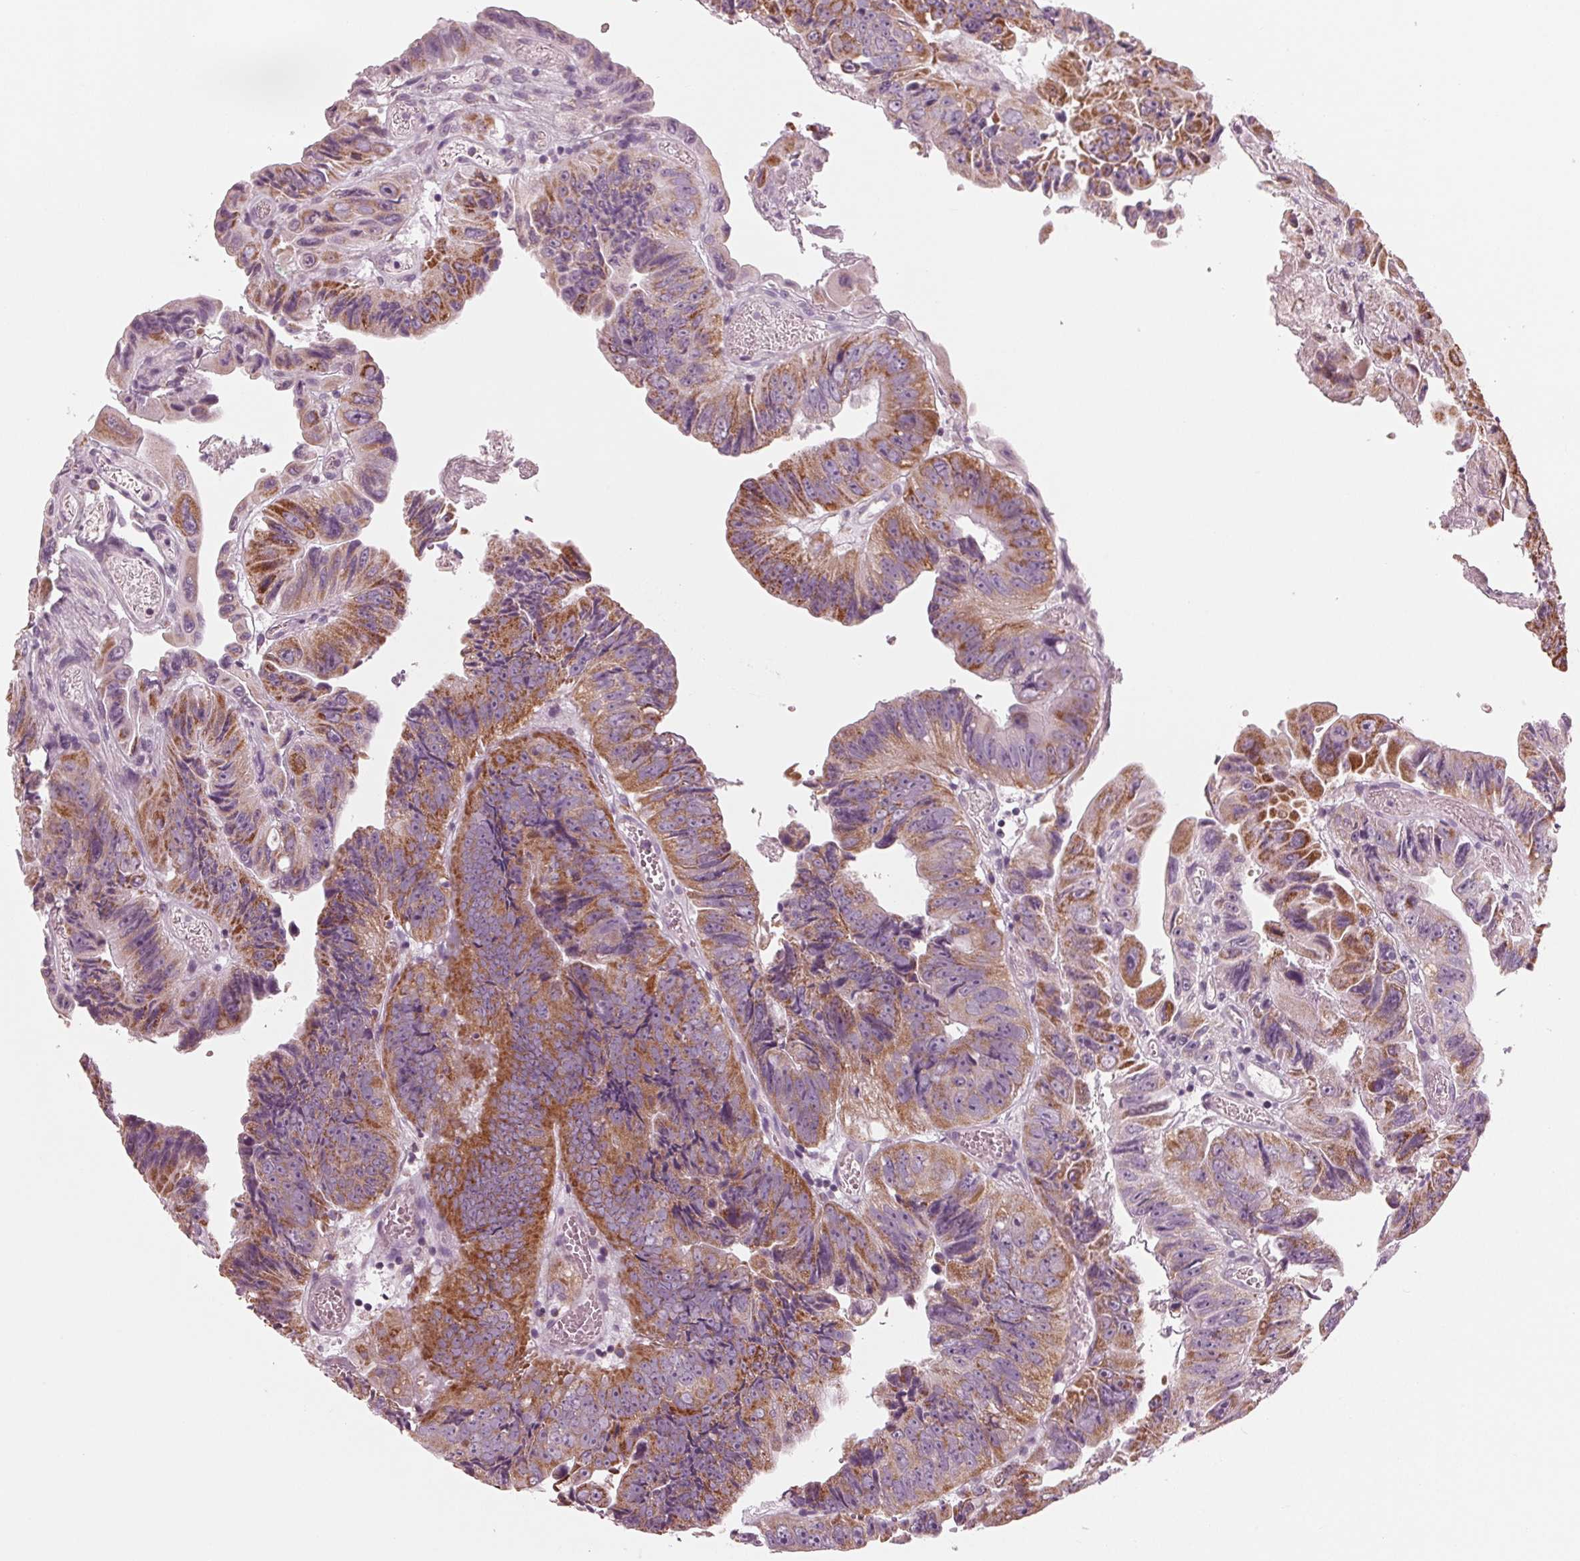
{"staining": {"intensity": "moderate", "quantity": "25%-75%", "location": "cytoplasmic/membranous"}, "tissue": "colorectal cancer", "cell_type": "Tumor cells", "image_type": "cancer", "snomed": [{"axis": "morphology", "description": "Adenocarcinoma, NOS"}, {"axis": "topography", "description": "Colon"}], "caption": "An immunohistochemistry (IHC) photomicrograph of neoplastic tissue is shown. Protein staining in brown highlights moderate cytoplasmic/membranous positivity in adenocarcinoma (colorectal) within tumor cells. The staining was performed using DAB, with brown indicating positive protein expression. Nuclei are stained blue with hematoxylin.", "gene": "CLN6", "patient": {"sex": "female", "age": 84}}